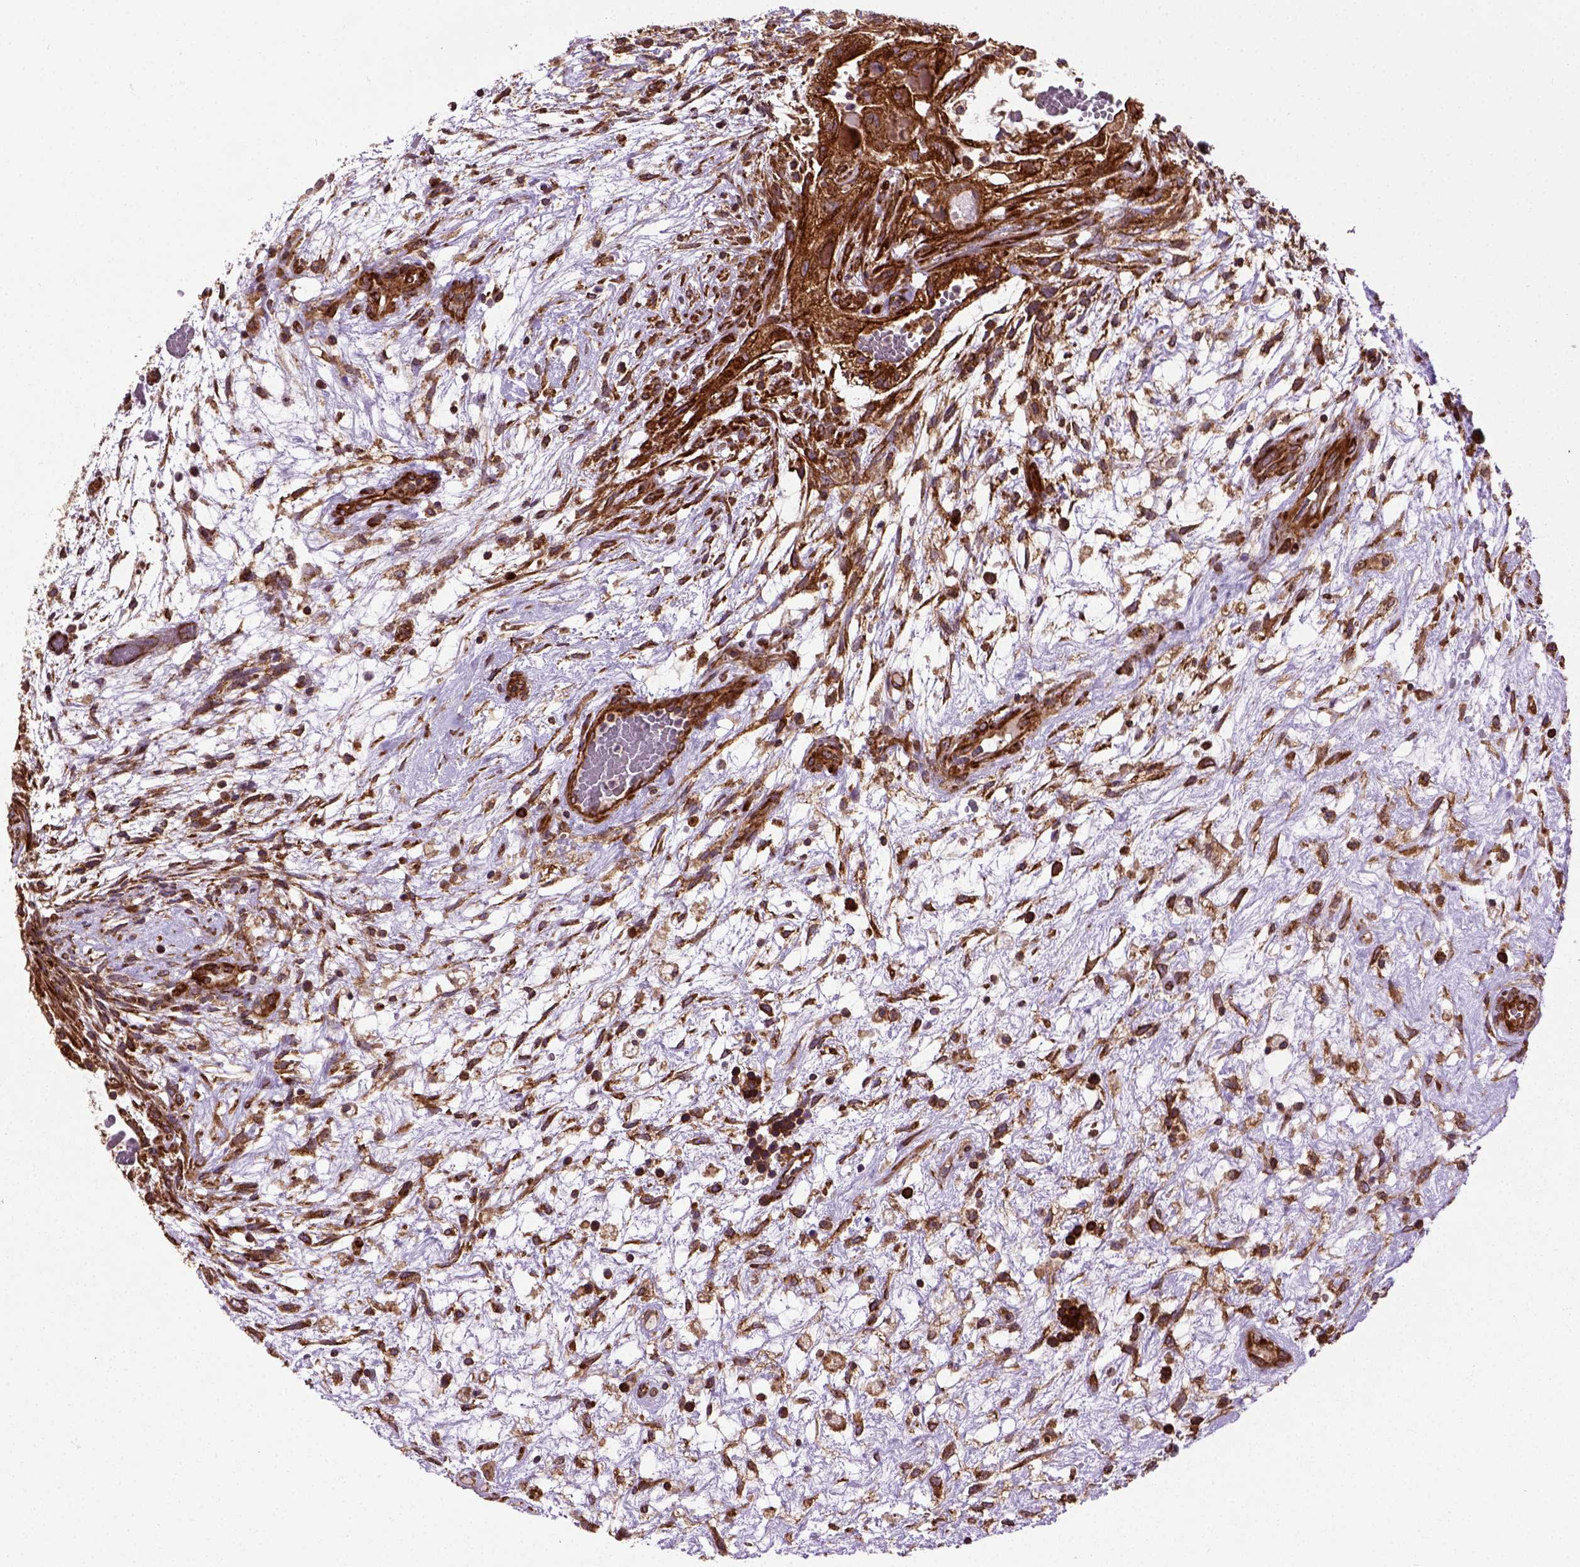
{"staining": {"intensity": "strong", "quantity": ">75%", "location": "cytoplasmic/membranous"}, "tissue": "testis cancer", "cell_type": "Tumor cells", "image_type": "cancer", "snomed": [{"axis": "morphology", "description": "Normal tissue, NOS"}, {"axis": "morphology", "description": "Carcinoma, Embryonal, NOS"}, {"axis": "topography", "description": "Testis"}], "caption": "A high amount of strong cytoplasmic/membranous expression is present in about >75% of tumor cells in testis cancer (embryonal carcinoma) tissue.", "gene": "CAPRIN1", "patient": {"sex": "male", "age": 32}}